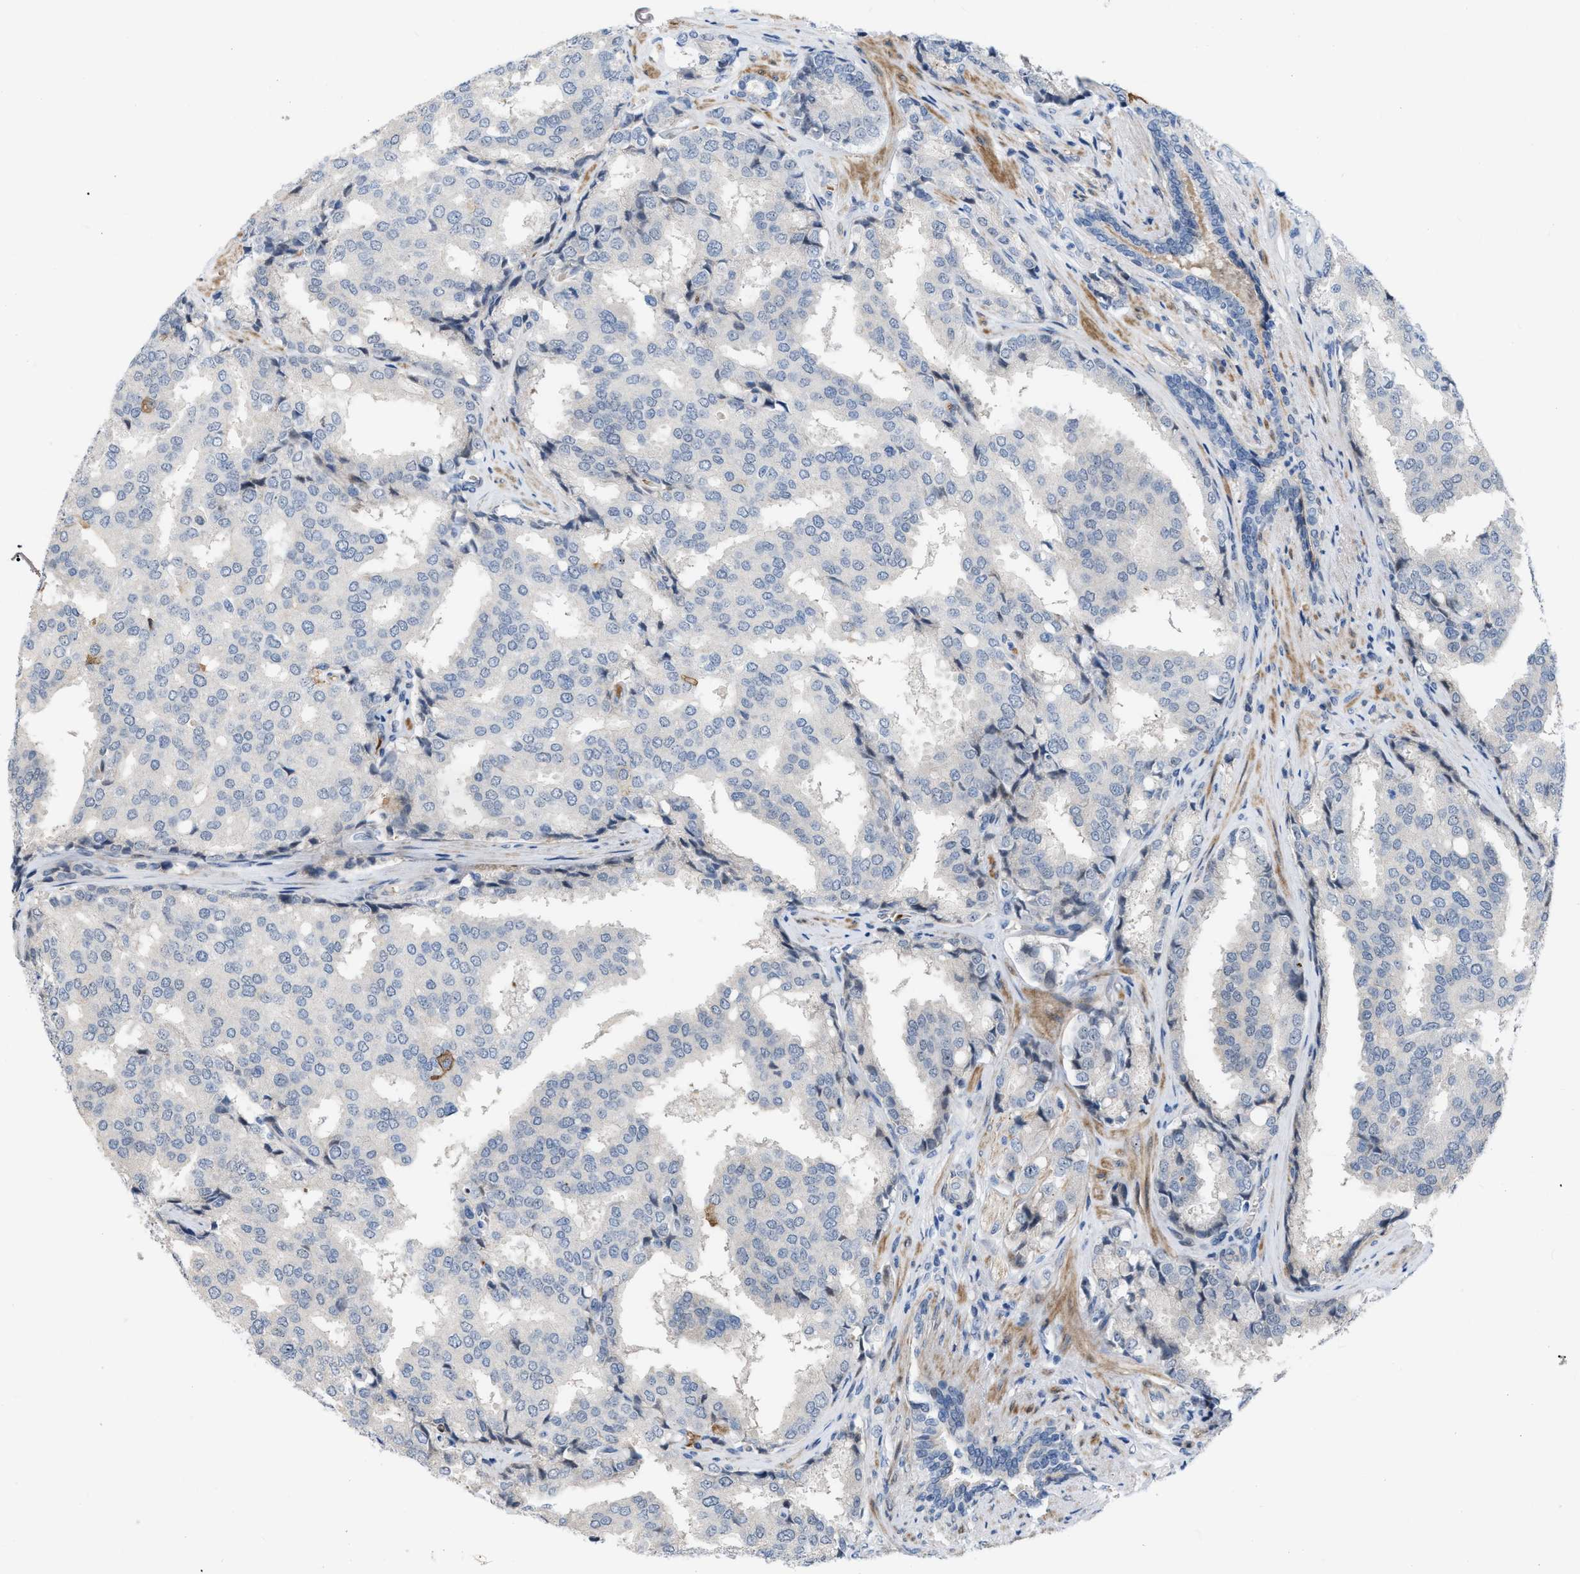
{"staining": {"intensity": "negative", "quantity": "none", "location": "none"}, "tissue": "prostate cancer", "cell_type": "Tumor cells", "image_type": "cancer", "snomed": [{"axis": "morphology", "description": "Adenocarcinoma, High grade"}, {"axis": "topography", "description": "Prostate"}], "caption": "Immunohistochemistry histopathology image of human adenocarcinoma (high-grade) (prostate) stained for a protein (brown), which shows no expression in tumor cells. (DAB immunohistochemistry visualized using brightfield microscopy, high magnification).", "gene": "POLR1F", "patient": {"sex": "male", "age": 50}}